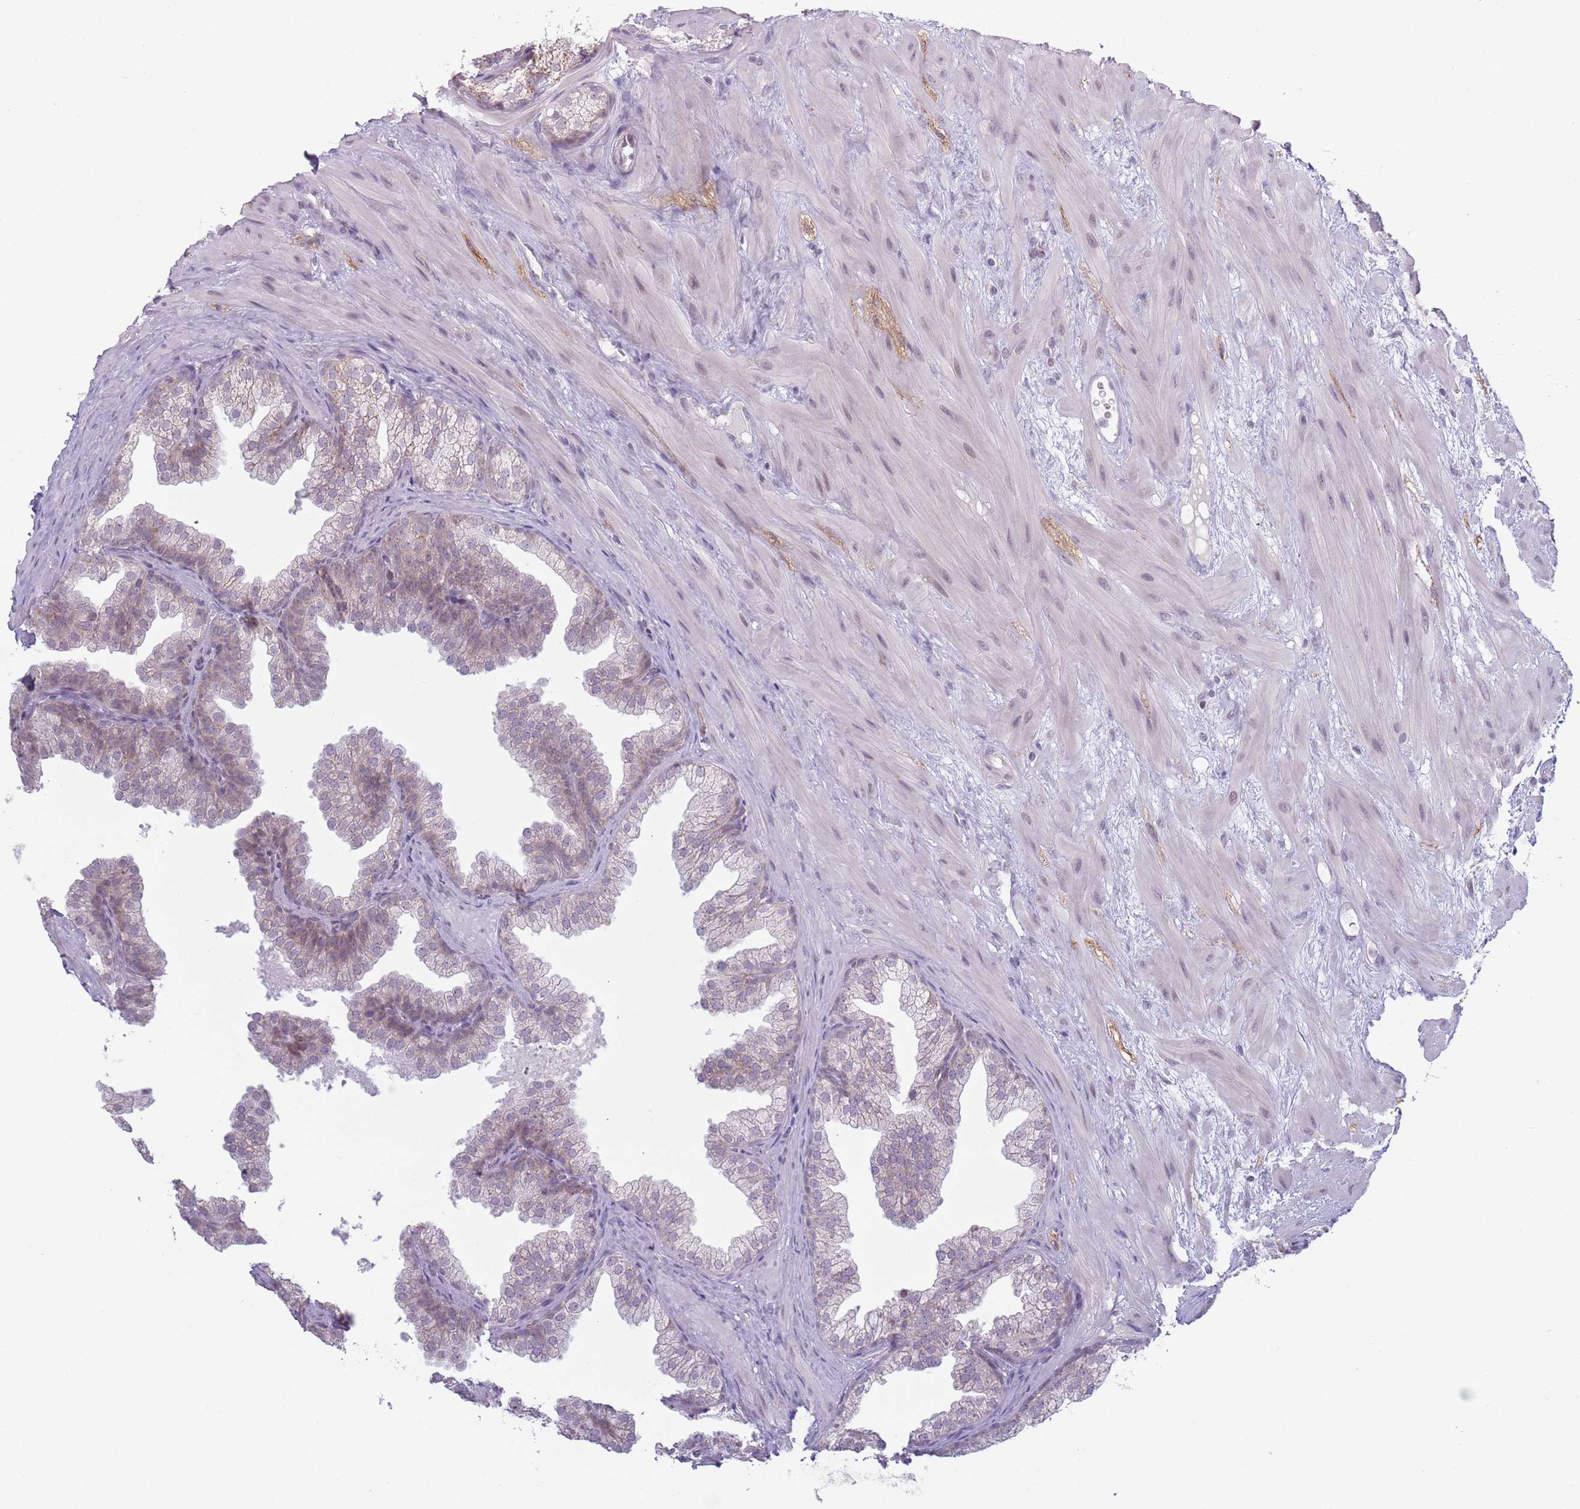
{"staining": {"intensity": "weak", "quantity": "<25%", "location": "cytoplasmic/membranous"}, "tissue": "prostate", "cell_type": "Glandular cells", "image_type": "normal", "snomed": [{"axis": "morphology", "description": "Normal tissue, NOS"}, {"axis": "topography", "description": "Prostate"}], "caption": "Glandular cells show no significant protein positivity in normal prostate. Brightfield microscopy of immunohistochemistry stained with DAB (brown) and hematoxylin (blue), captured at high magnification.", "gene": "MRPL34", "patient": {"sex": "male", "age": 37}}